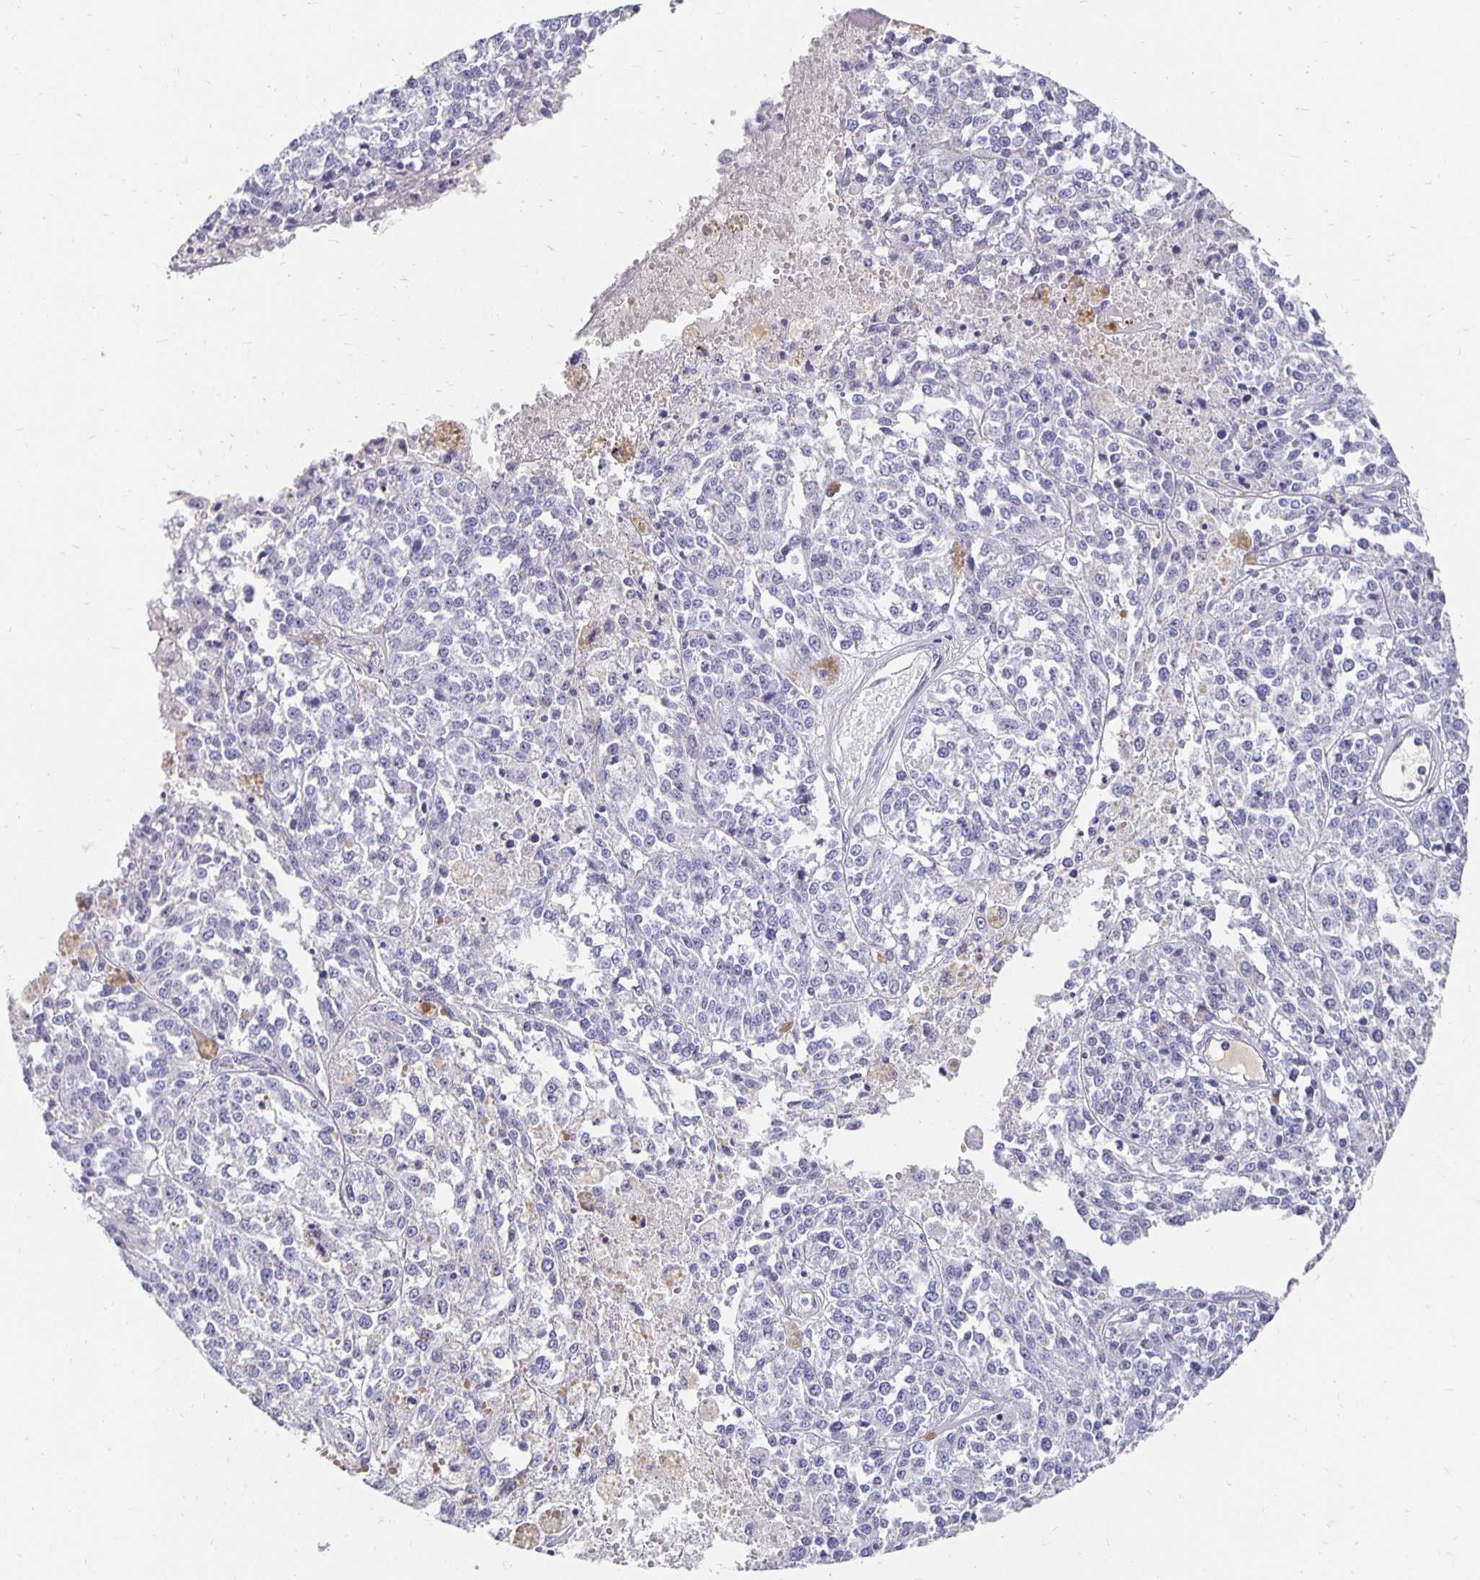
{"staining": {"intensity": "negative", "quantity": "none", "location": "none"}, "tissue": "melanoma", "cell_type": "Tumor cells", "image_type": "cancer", "snomed": [{"axis": "morphology", "description": "Malignant melanoma, Metastatic site"}, {"axis": "topography", "description": "Lymph node"}], "caption": "Photomicrograph shows no protein positivity in tumor cells of malignant melanoma (metastatic site) tissue.", "gene": "APOB", "patient": {"sex": "female", "age": 64}}